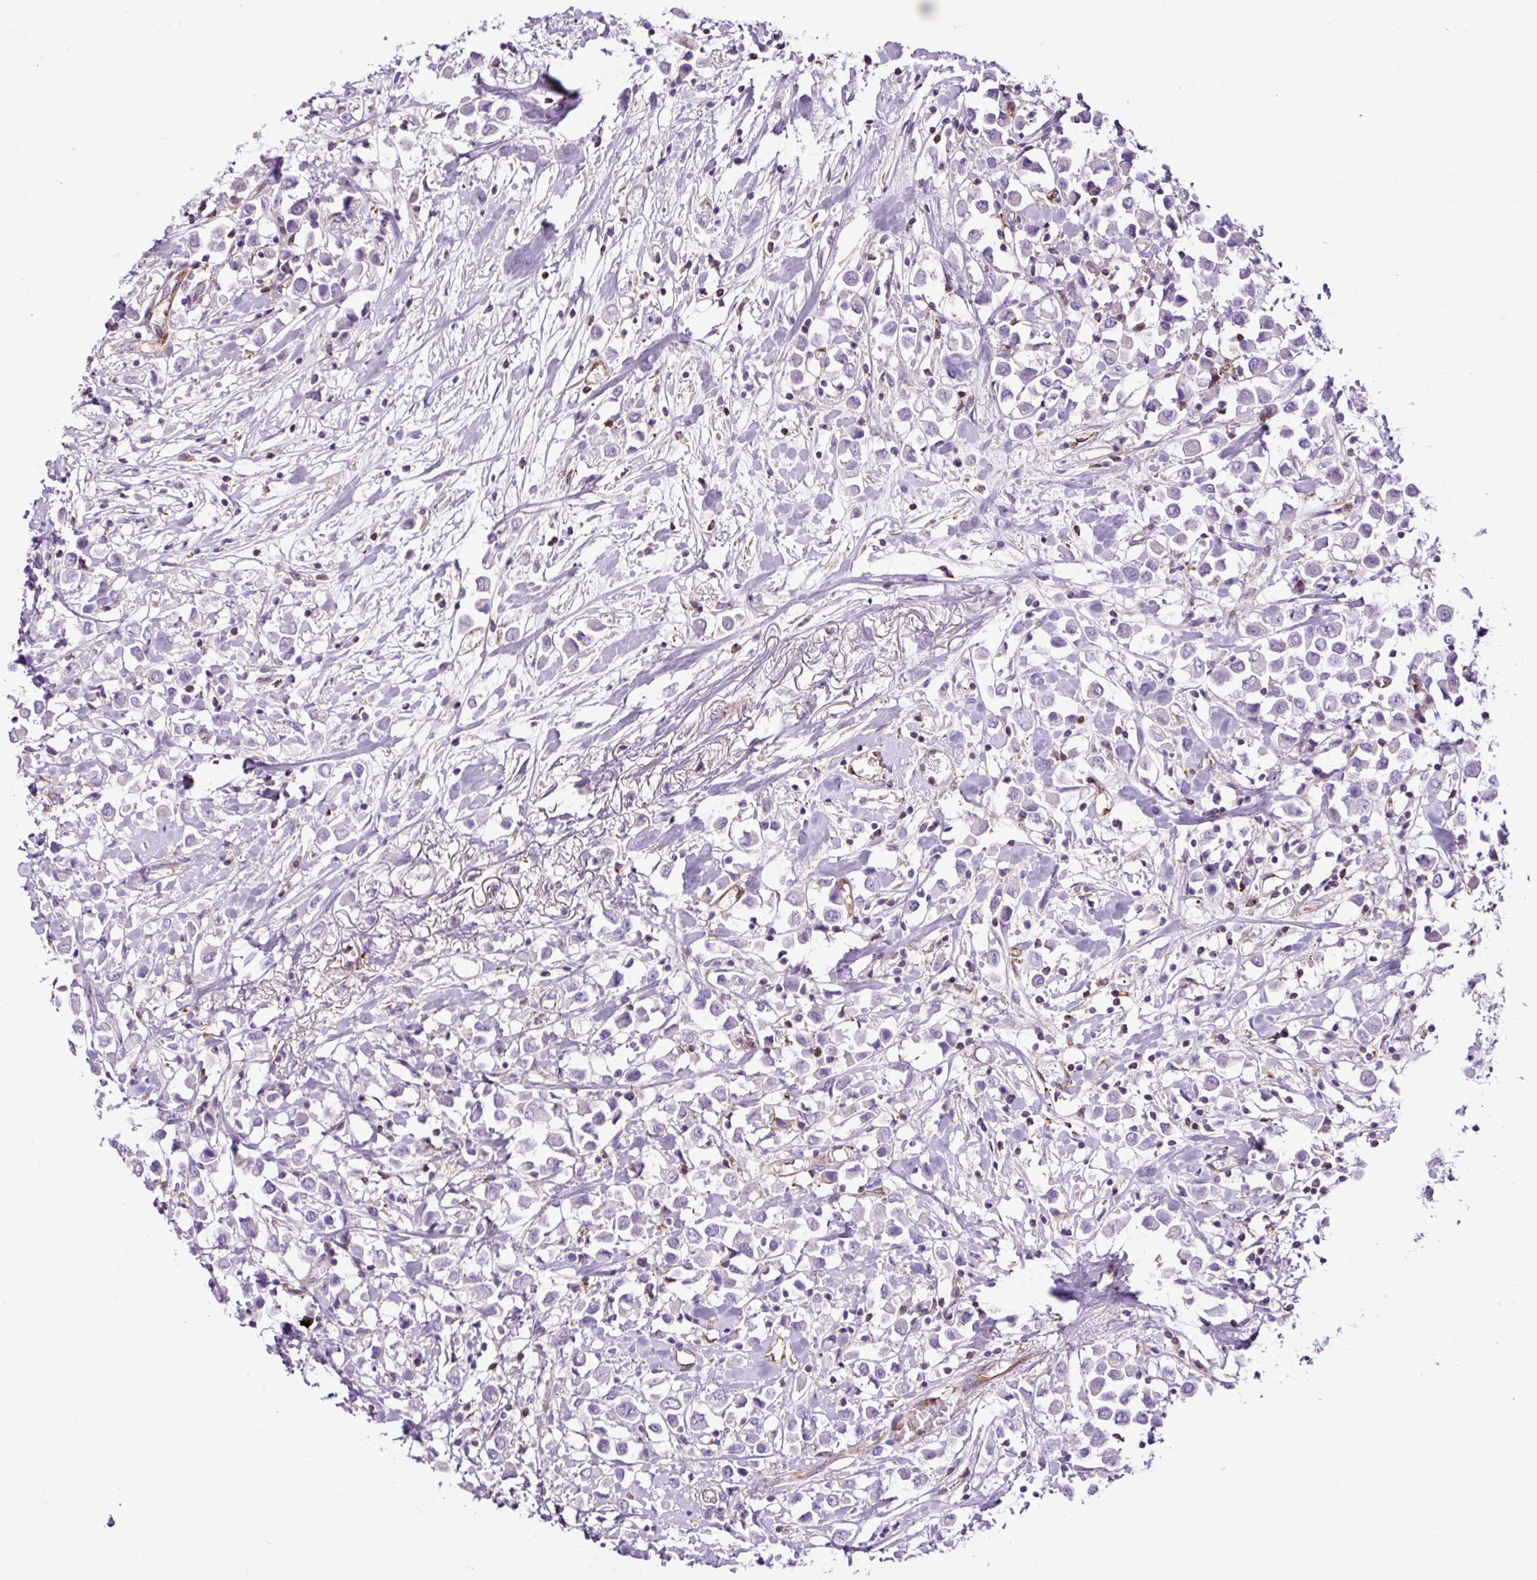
{"staining": {"intensity": "negative", "quantity": "none", "location": "none"}, "tissue": "breast cancer", "cell_type": "Tumor cells", "image_type": "cancer", "snomed": [{"axis": "morphology", "description": "Duct carcinoma"}, {"axis": "topography", "description": "Breast"}], "caption": "Immunohistochemistry (IHC) micrograph of neoplastic tissue: human breast cancer stained with DAB (3,3'-diaminobenzidine) reveals no significant protein positivity in tumor cells.", "gene": "EME2", "patient": {"sex": "female", "age": 61}}